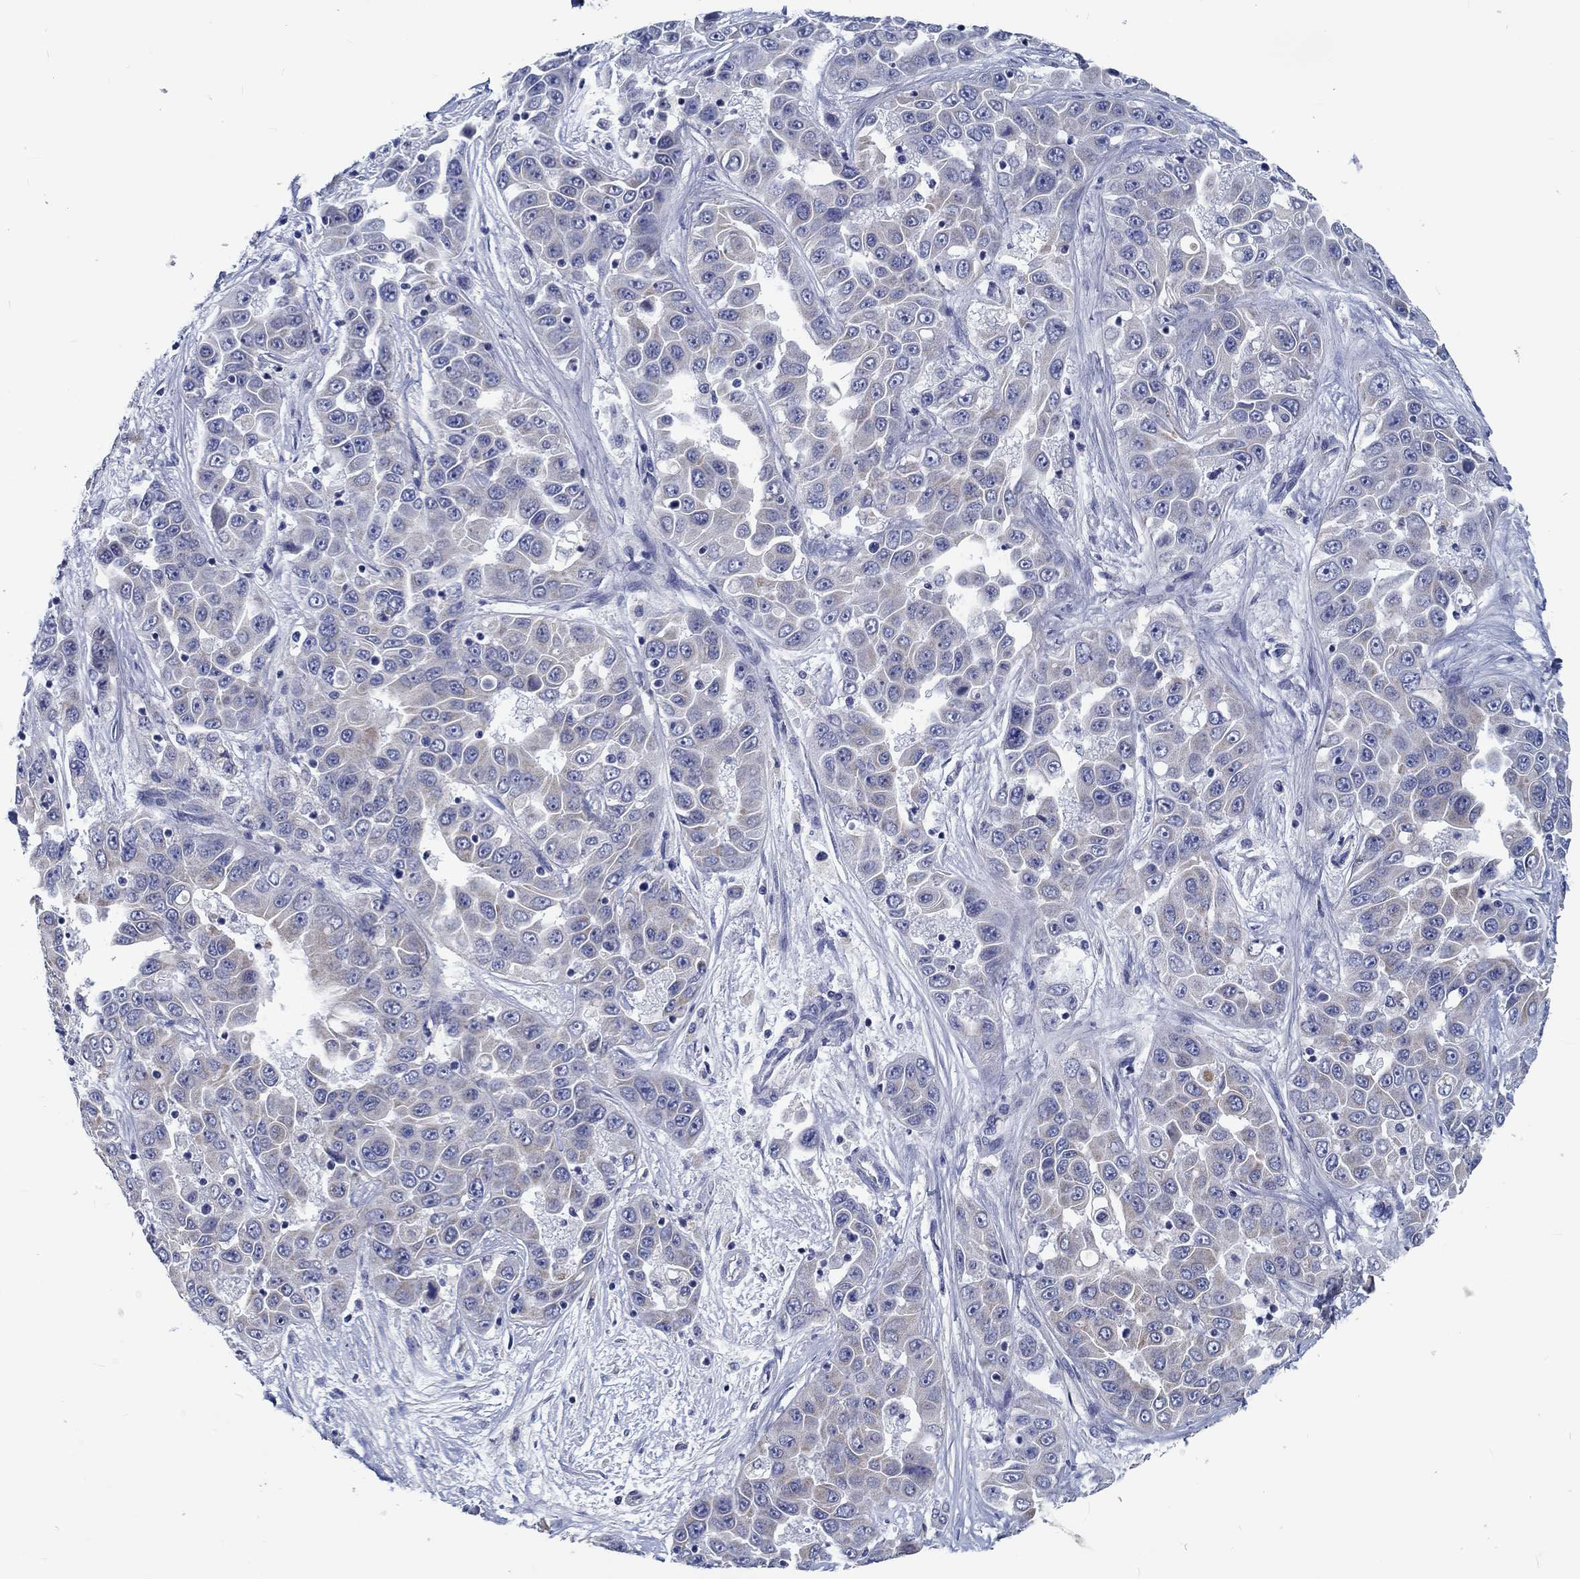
{"staining": {"intensity": "weak", "quantity": "<25%", "location": "cytoplasmic/membranous"}, "tissue": "liver cancer", "cell_type": "Tumor cells", "image_type": "cancer", "snomed": [{"axis": "morphology", "description": "Cholangiocarcinoma"}, {"axis": "topography", "description": "Liver"}], "caption": "A micrograph of human cholangiocarcinoma (liver) is negative for staining in tumor cells. Brightfield microscopy of immunohistochemistry stained with DAB (brown) and hematoxylin (blue), captured at high magnification.", "gene": "MYBPC1", "patient": {"sex": "female", "age": 52}}